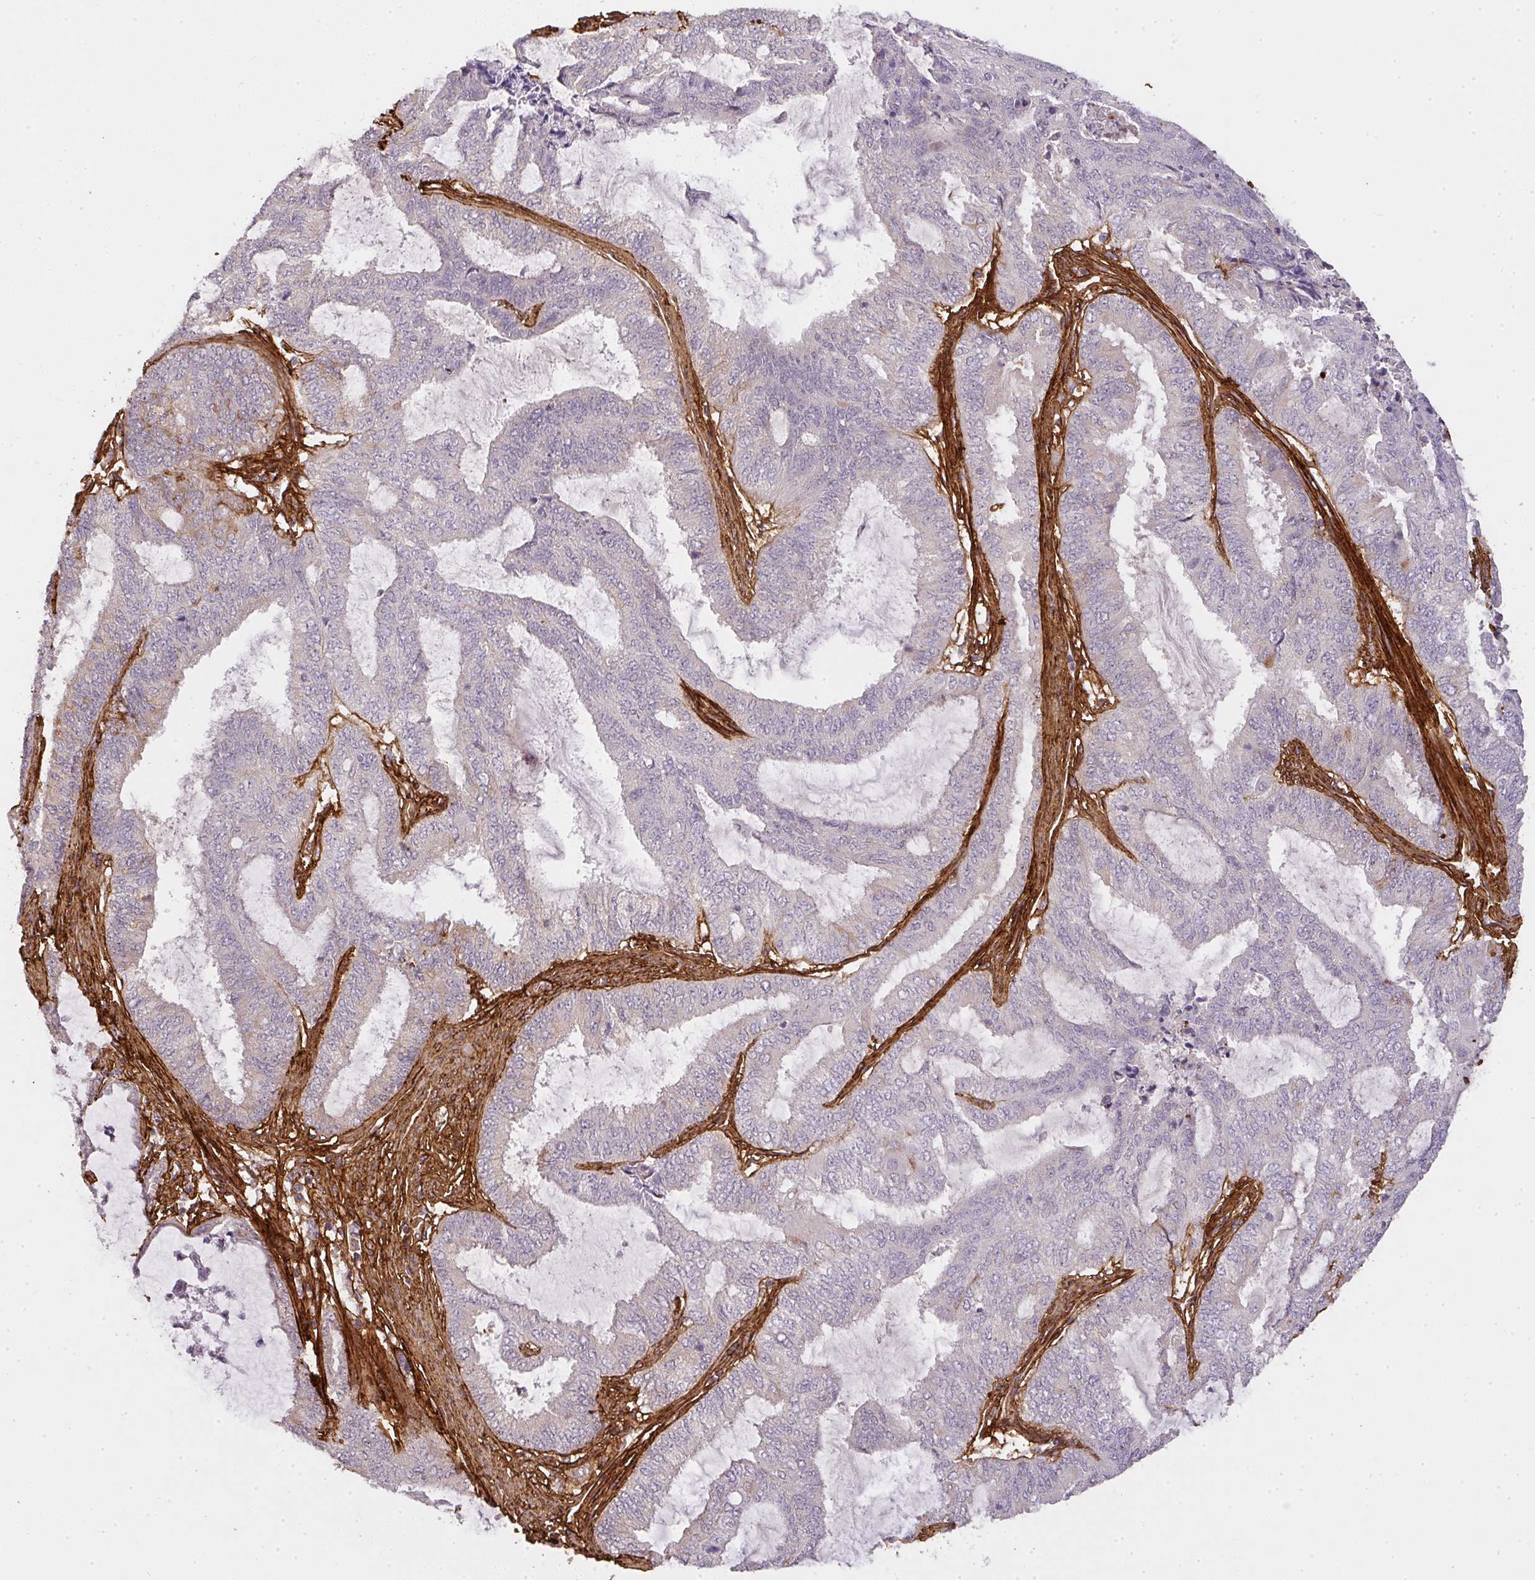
{"staining": {"intensity": "negative", "quantity": "none", "location": "none"}, "tissue": "endometrial cancer", "cell_type": "Tumor cells", "image_type": "cancer", "snomed": [{"axis": "morphology", "description": "Adenocarcinoma, NOS"}, {"axis": "topography", "description": "Endometrium"}], "caption": "Protein analysis of adenocarcinoma (endometrial) shows no significant expression in tumor cells.", "gene": "COL3A1", "patient": {"sex": "female", "age": 51}}